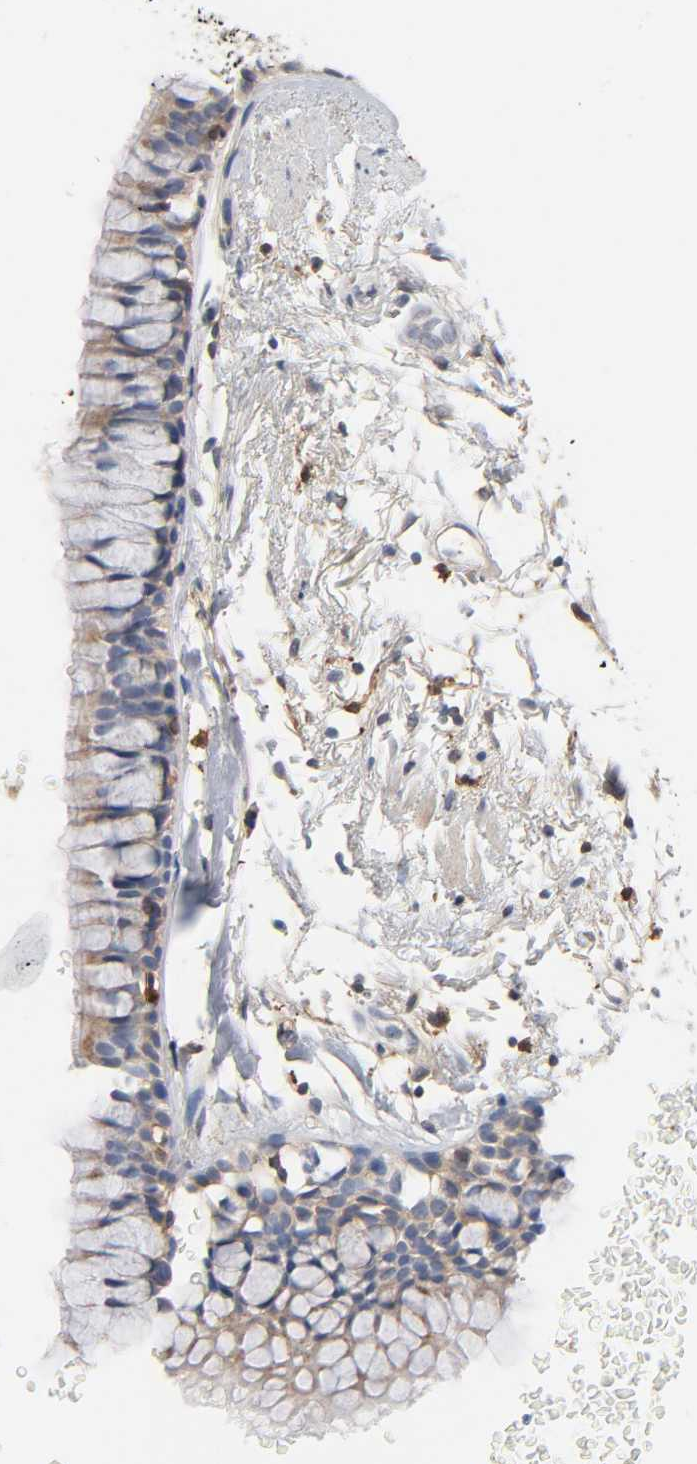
{"staining": {"intensity": "moderate", "quantity": ">75%", "location": "cytoplasmic/membranous"}, "tissue": "bronchus", "cell_type": "Respiratory epithelial cells", "image_type": "normal", "snomed": [{"axis": "morphology", "description": "Normal tissue, NOS"}, {"axis": "topography", "description": "Bronchus"}], "caption": "Approximately >75% of respiratory epithelial cells in normal bronchus display moderate cytoplasmic/membranous protein positivity as visualized by brown immunohistochemical staining.", "gene": "BIN1", "patient": {"sex": "female", "age": 73}}